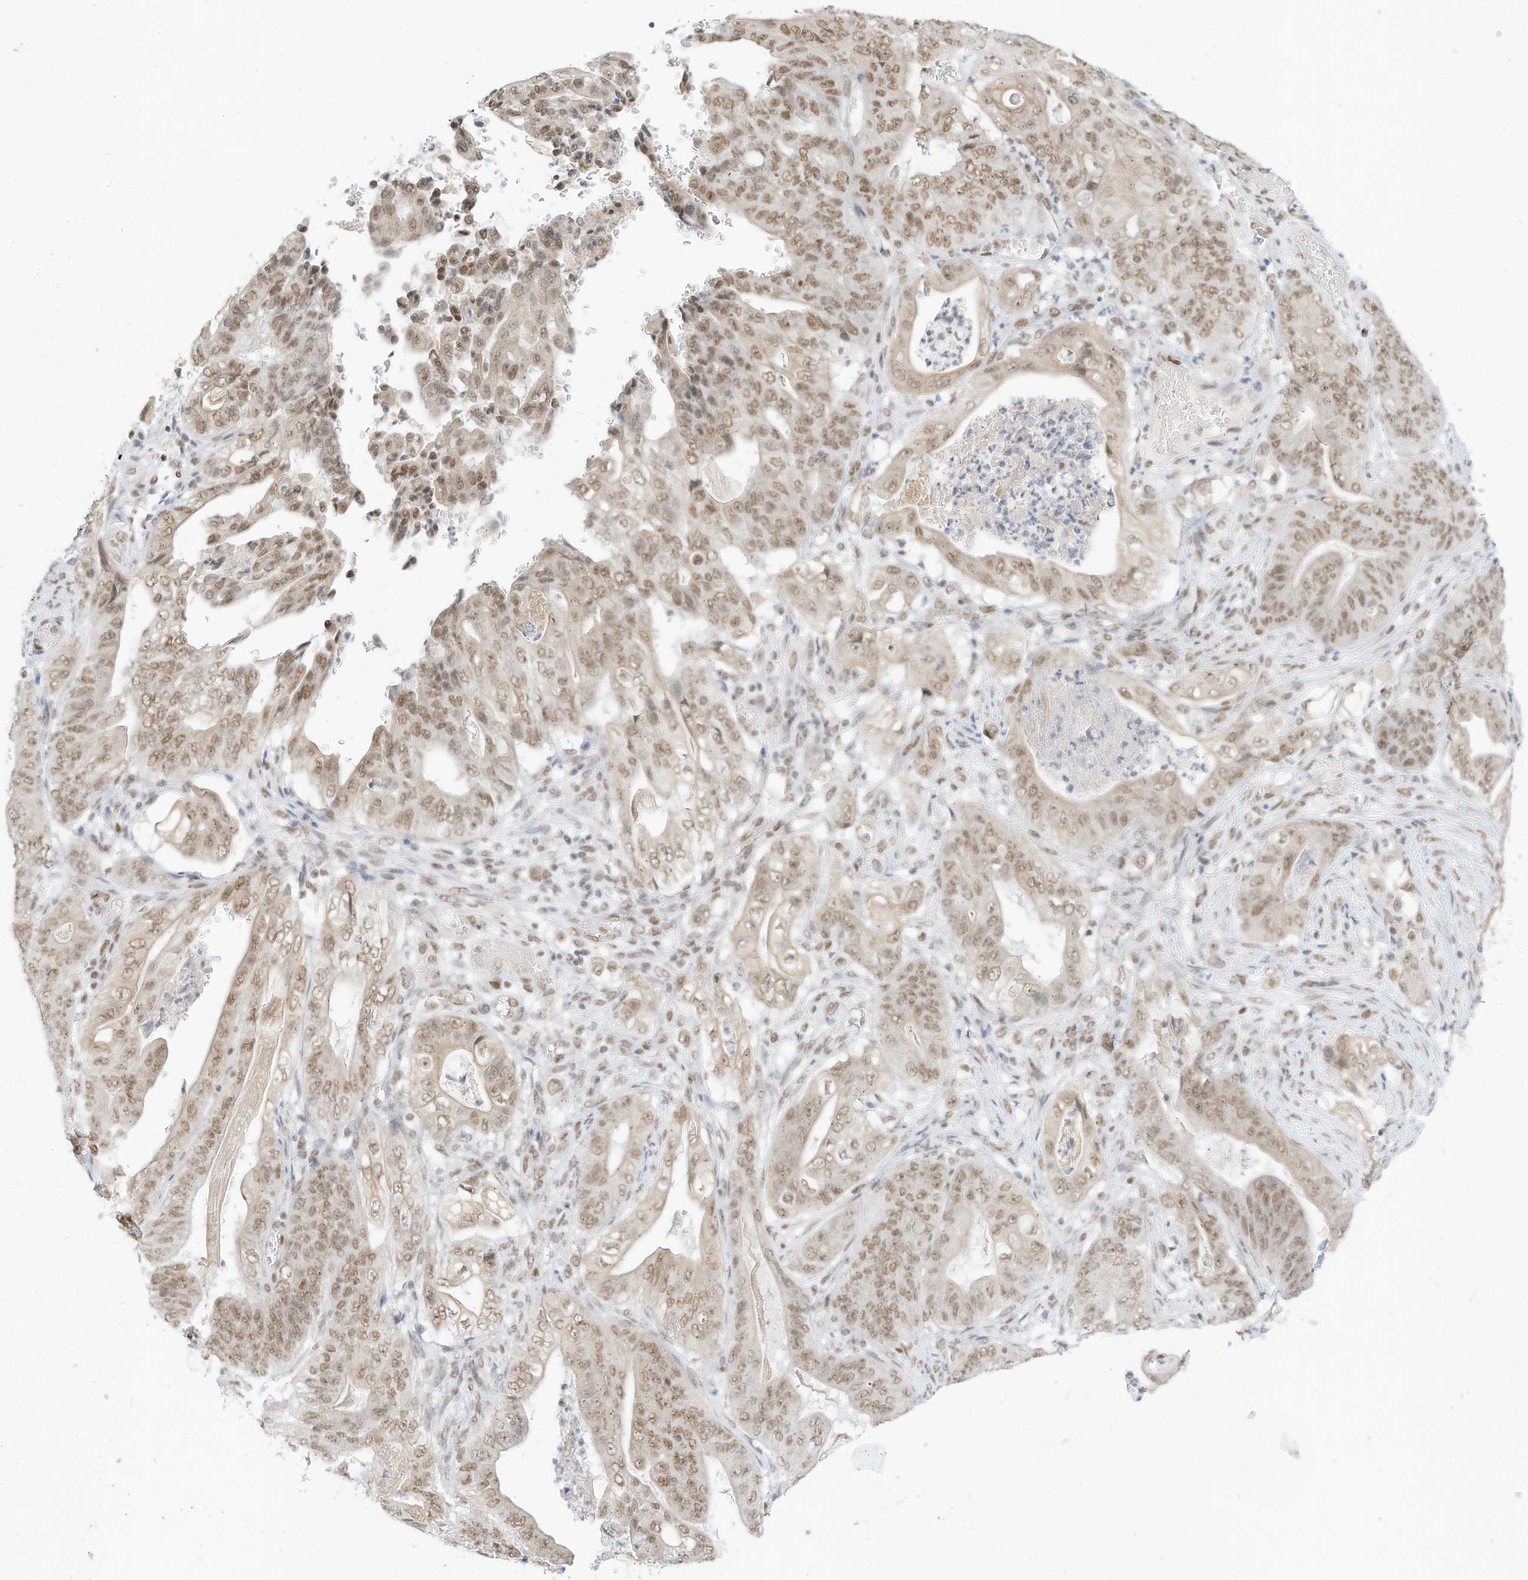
{"staining": {"intensity": "moderate", "quantity": ">75%", "location": "nuclear"}, "tissue": "stomach cancer", "cell_type": "Tumor cells", "image_type": "cancer", "snomed": [{"axis": "morphology", "description": "Adenocarcinoma, NOS"}, {"axis": "topography", "description": "Stomach"}], "caption": "This histopathology image exhibits immunohistochemistry staining of adenocarcinoma (stomach), with medium moderate nuclear positivity in approximately >75% of tumor cells.", "gene": "SMARCA2", "patient": {"sex": "female", "age": 73}}